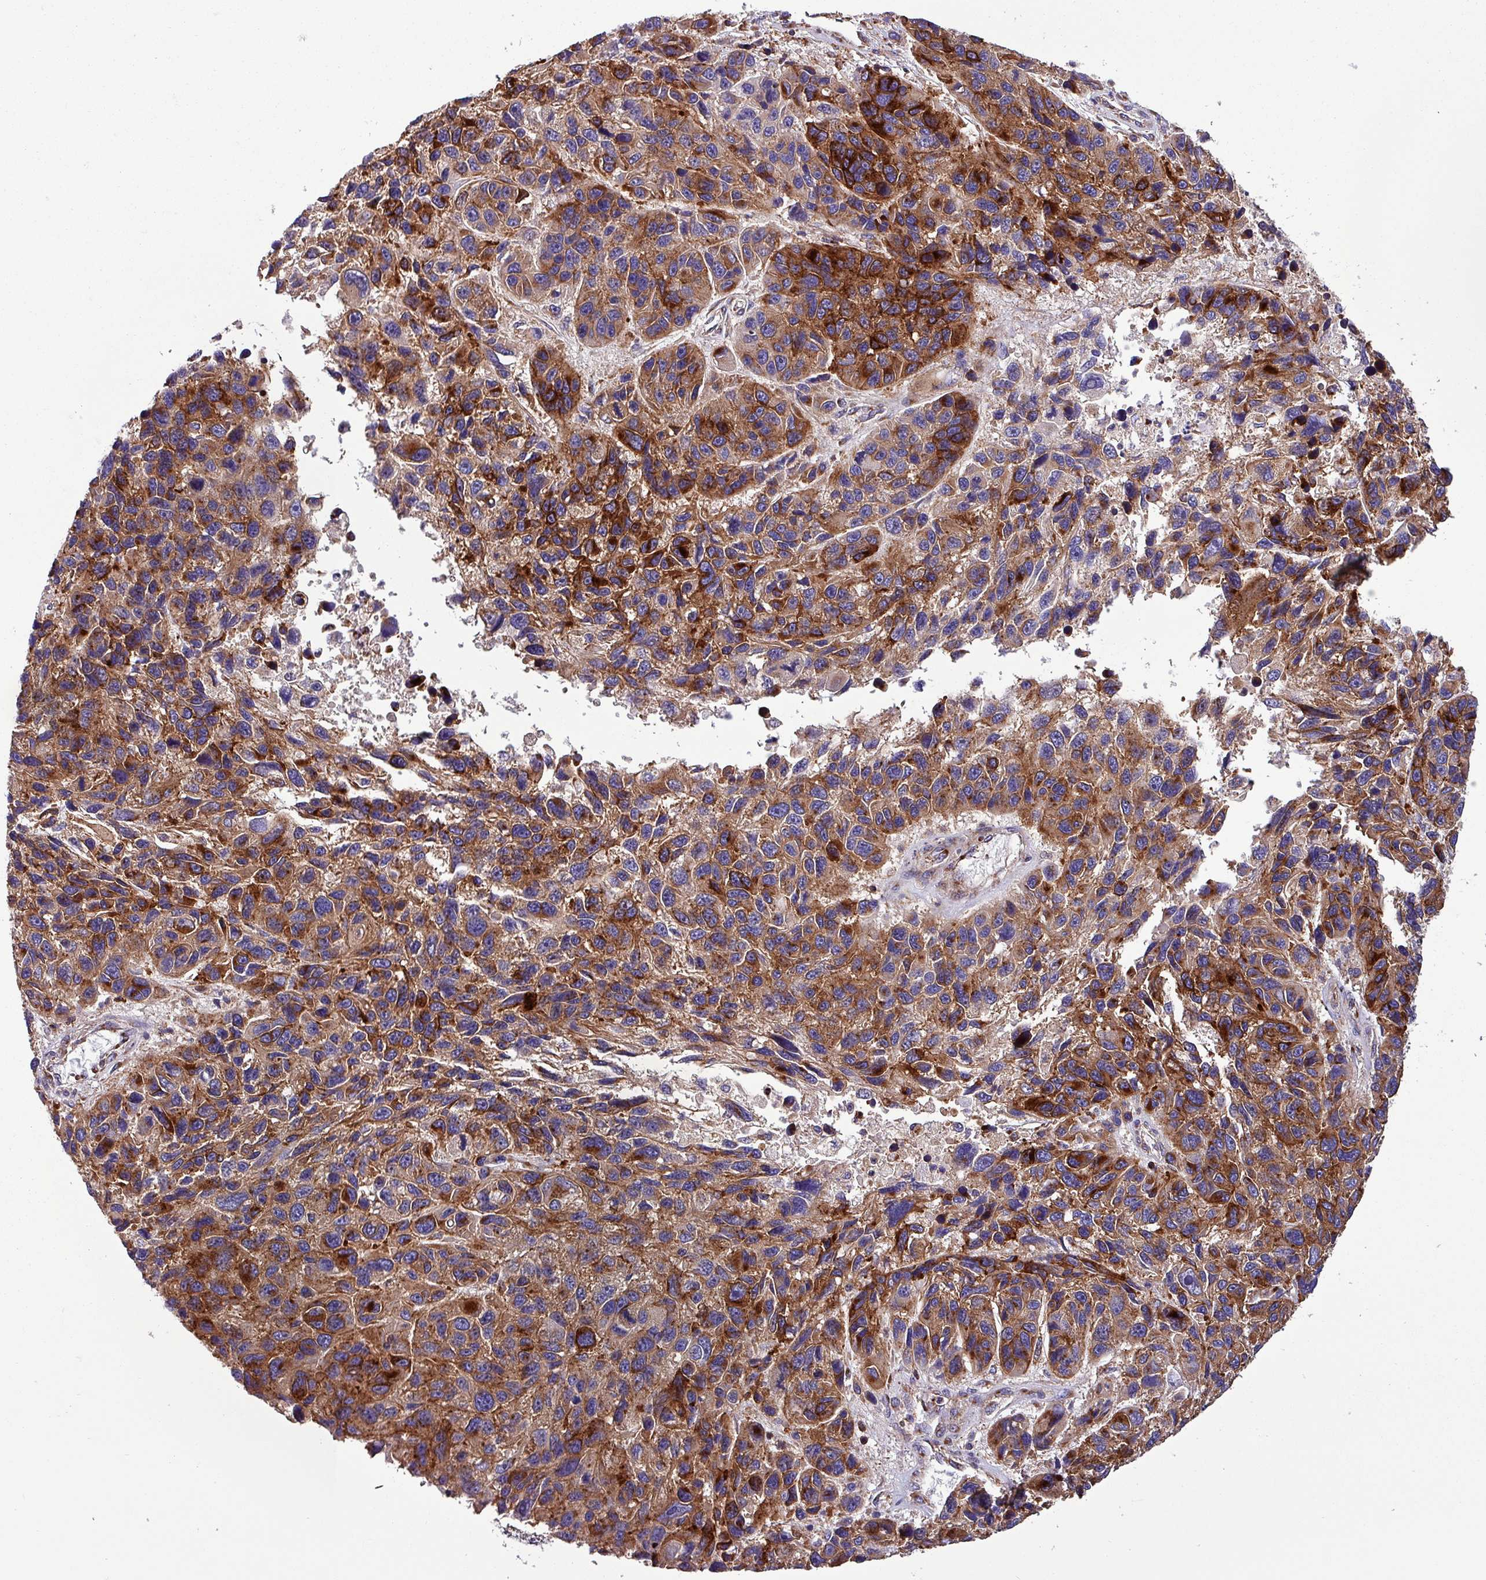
{"staining": {"intensity": "moderate", "quantity": ">75%", "location": "cytoplasmic/membranous"}, "tissue": "melanoma", "cell_type": "Tumor cells", "image_type": "cancer", "snomed": [{"axis": "morphology", "description": "Malignant melanoma, NOS"}, {"axis": "topography", "description": "Skin"}], "caption": "Immunohistochemistry (IHC) image of neoplastic tissue: malignant melanoma stained using immunohistochemistry (IHC) shows medium levels of moderate protein expression localized specifically in the cytoplasmic/membranous of tumor cells, appearing as a cytoplasmic/membranous brown color.", "gene": "VAMP4", "patient": {"sex": "male", "age": 53}}